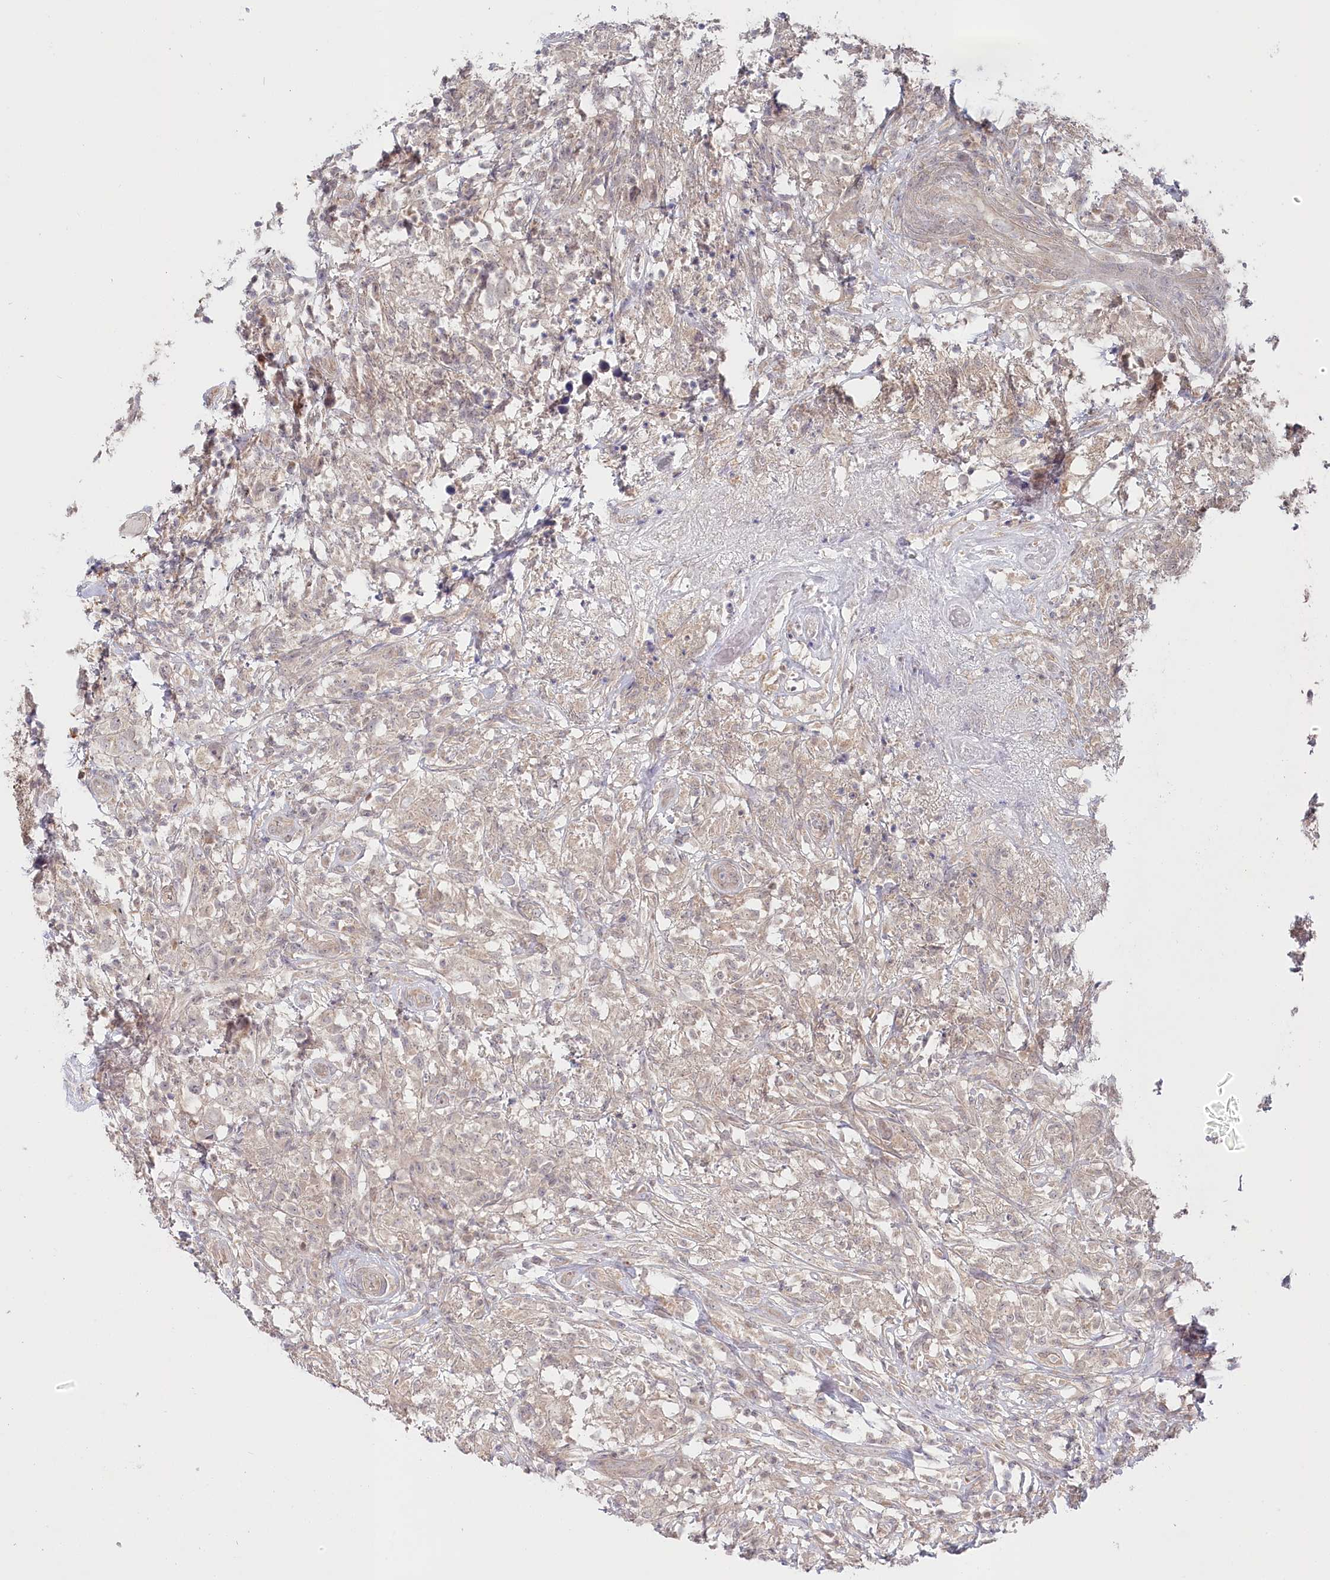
{"staining": {"intensity": "weak", "quantity": "<25%", "location": "cytoplasmic/membranous"}, "tissue": "testis cancer", "cell_type": "Tumor cells", "image_type": "cancer", "snomed": [{"axis": "morphology", "description": "Seminoma, NOS"}, {"axis": "topography", "description": "Testis"}], "caption": "Testis seminoma was stained to show a protein in brown. There is no significant expression in tumor cells.", "gene": "AAMDC", "patient": {"sex": "male", "age": 49}}